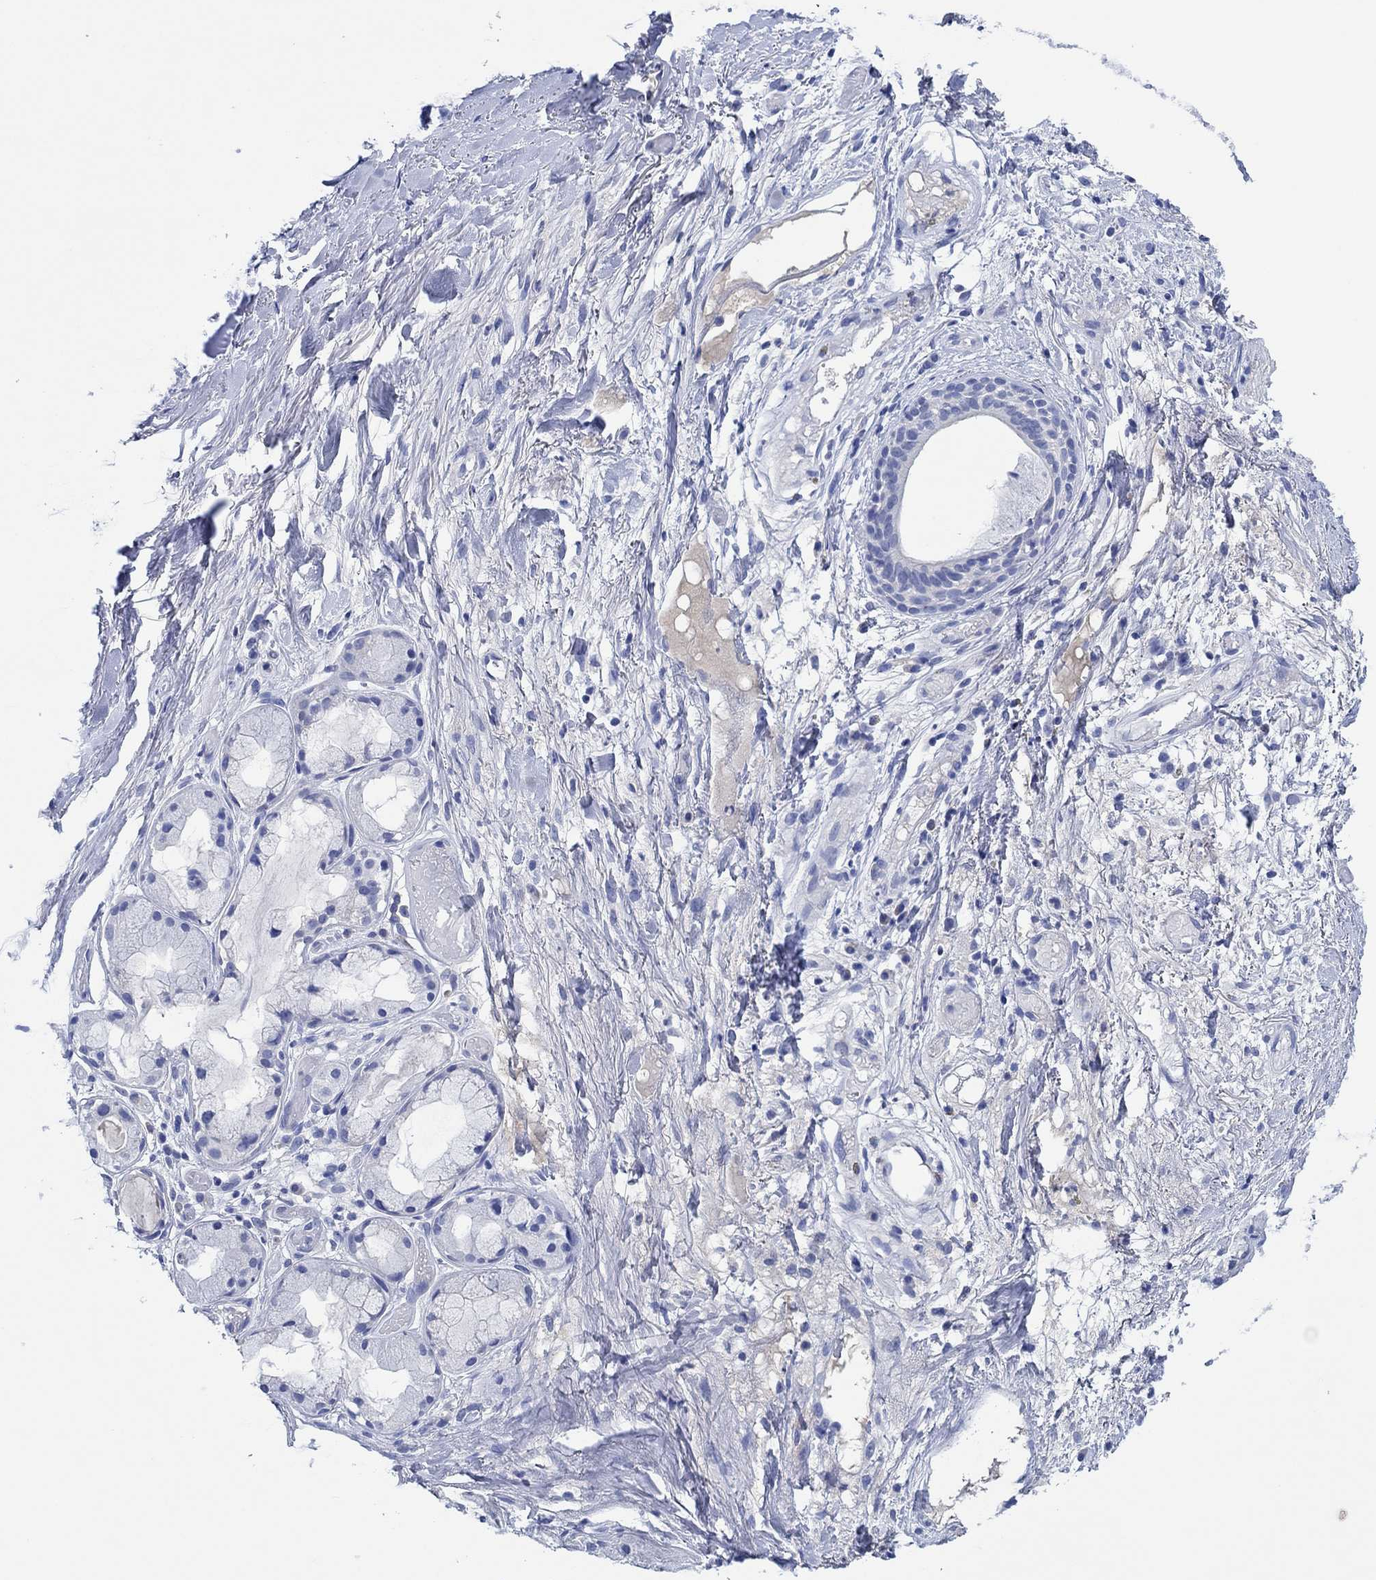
{"staining": {"intensity": "negative", "quantity": "none", "location": "none"}, "tissue": "adipose tissue", "cell_type": "Adipocytes", "image_type": "normal", "snomed": [{"axis": "morphology", "description": "Normal tissue, NOS"}, {"axis": "topography", "description": "Cartilage tissue"}], "caption": "Immunohistochemical staining of normal human adipose tissue reveals no significant expression in adipocytes. Nuclei are stained in blue.", "gene": "CPNE6", "patient": {"sex": "male", "age": 62}}